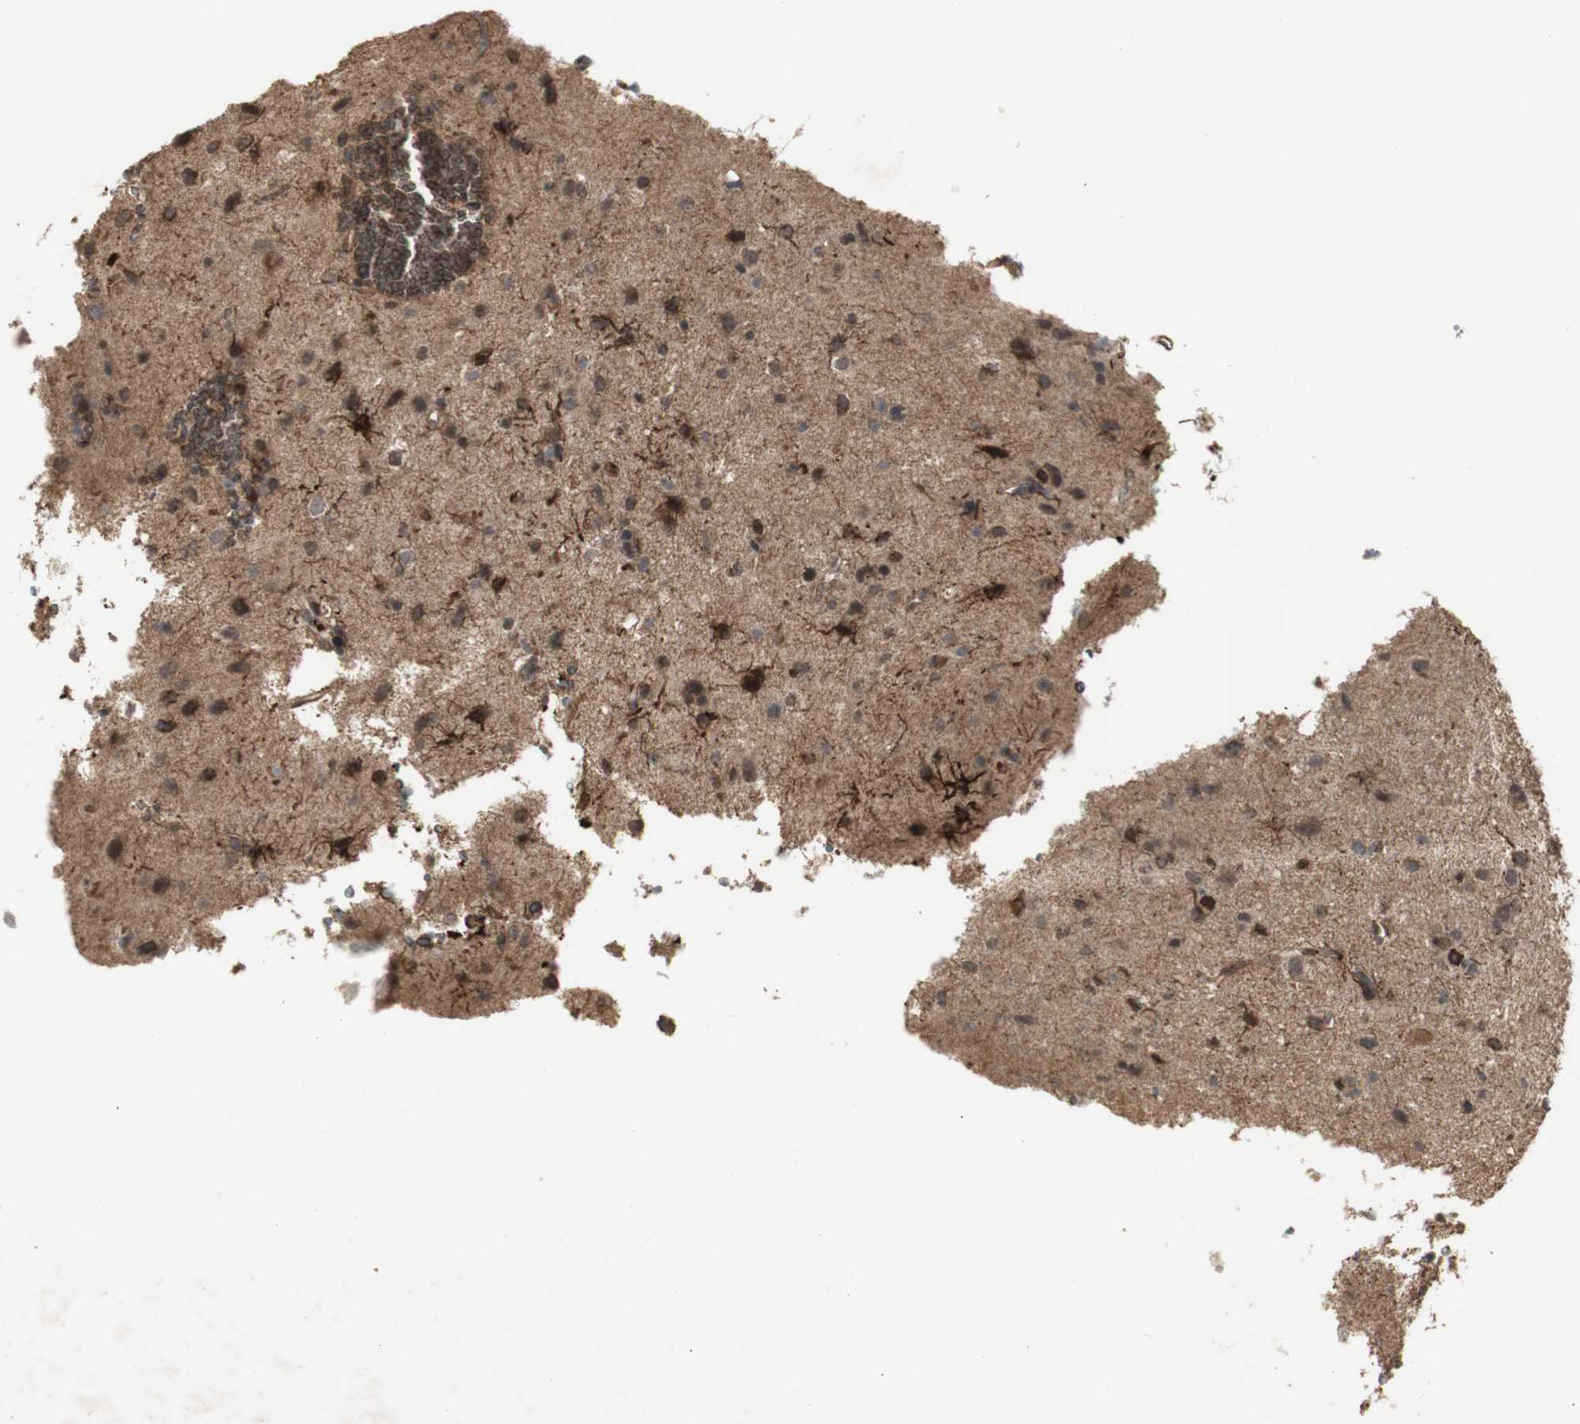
{"staining": {"intensity": "strong", "quantity": "25%-75%", "location": "nuclear"}, "tissue": "glioma", "cell_type": "Tumor cells", "image_type": "cancer", "snomed": [{"axis": "morphology", "description": "Glioma, malignant, Low grade"}, {"axis": "topography", "description": "Brain"}], "caption": "Protein expression analysis of human malignant glioma (low-grade) reveals strong nuclear staining in about 25%-75% of tumor cells. (DAB IHC with brightfield microscopy, high magnification).", "gene": "ALOX12", "patient": {"sex": "male", "age": 77}}